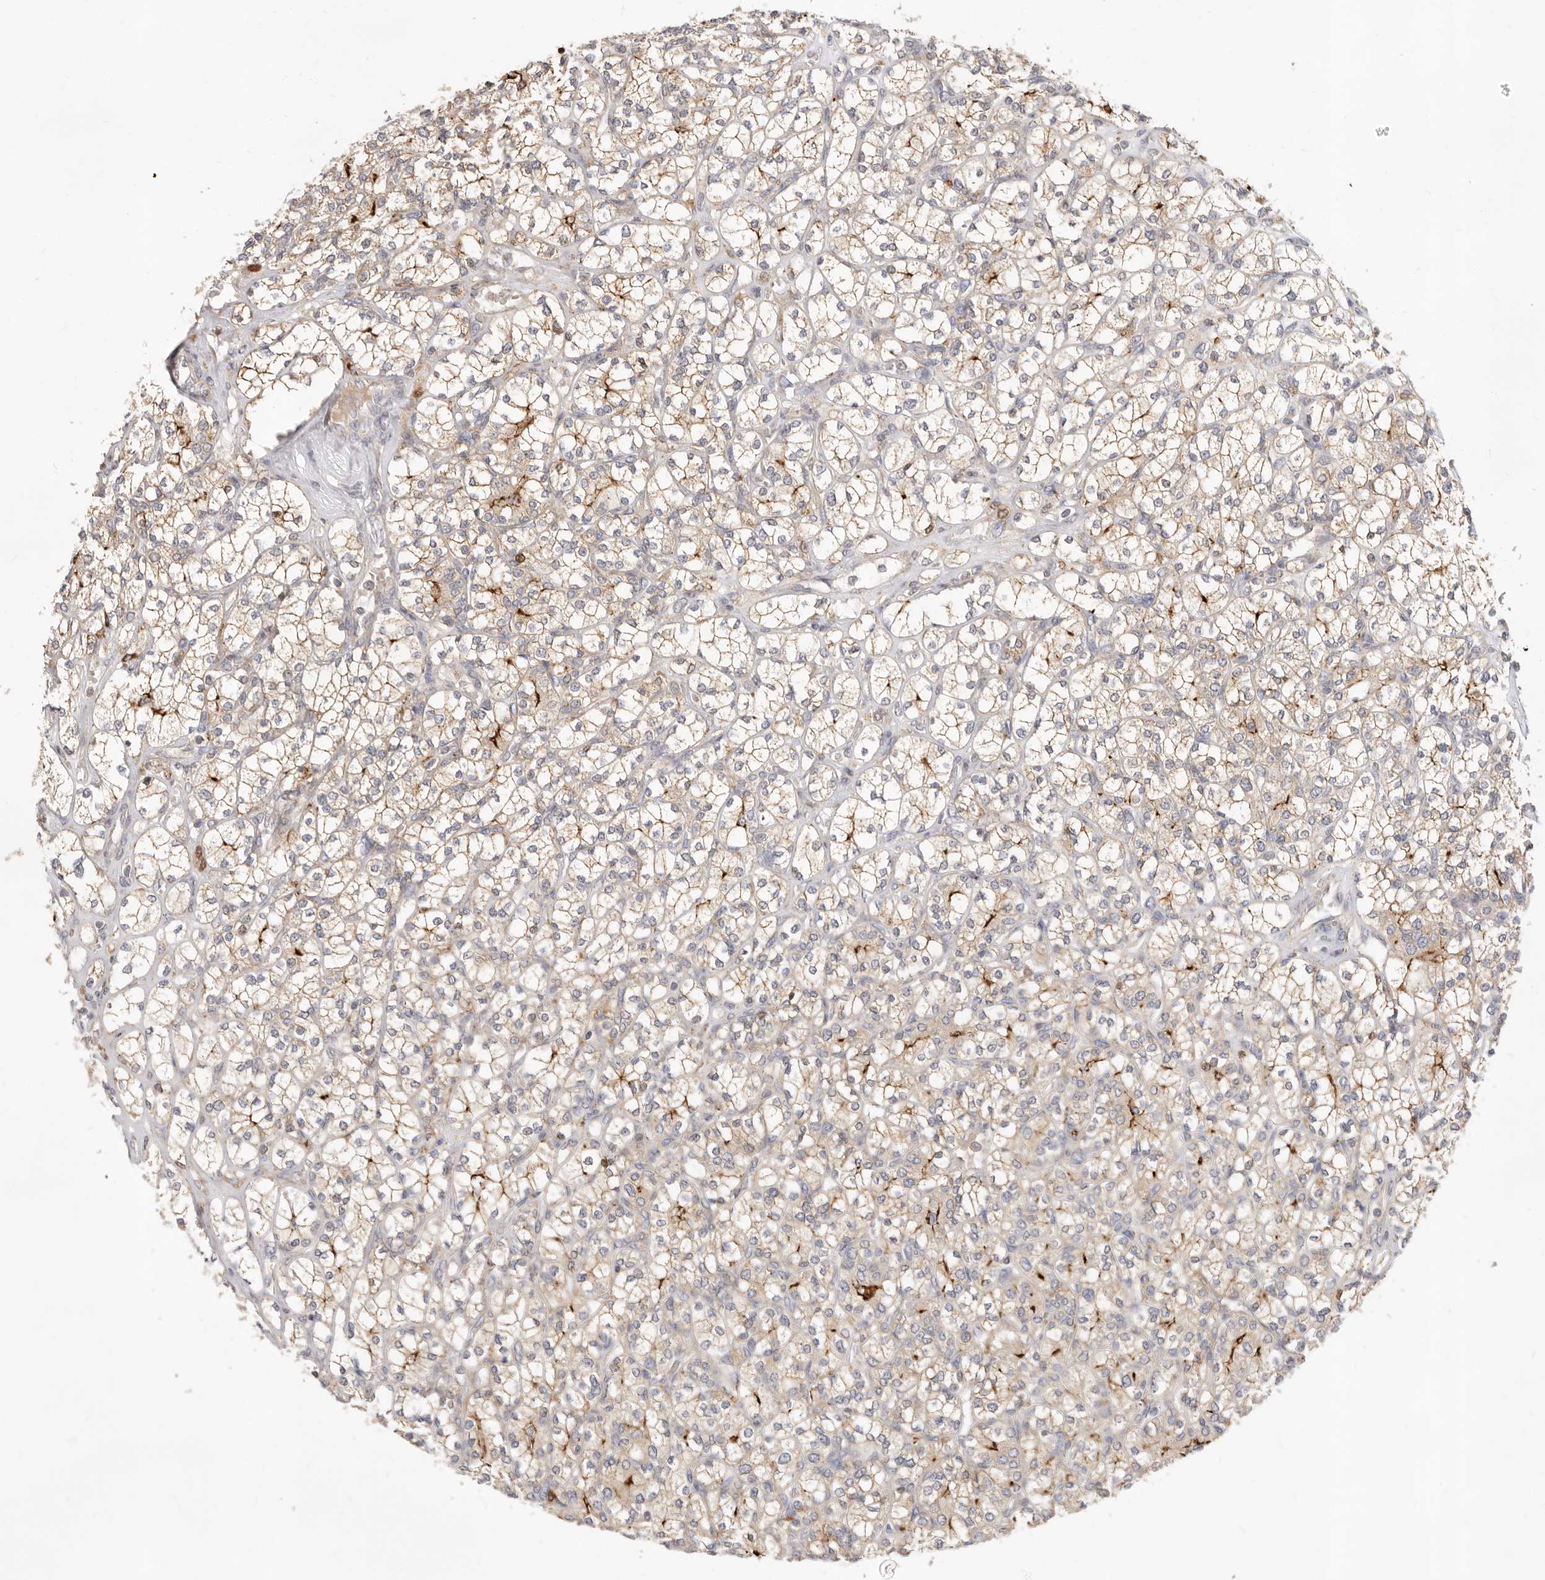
{"staining": {"intensity": "moderate", "quantity": ">75%", "location": "cytoplasmic/membranous"}, "tissue": "renal cancer", "cell_type": "Tumor cells", "image_type": "cancer", "snomed": [{"axis": "morphology", "description": "Adenocarcinoma, NOS"}, {"axis": "topography", "description": "Kidney"}], "caption": "This photomicrograph demonstrates immunohistochemistry (IHC) staining of renal cancer, with medium moderate cytoplasmic/membranous staining in about >75% of tumor cells.", "gene": "USH1C", "patient": {"sex": "male", "age": 77}}